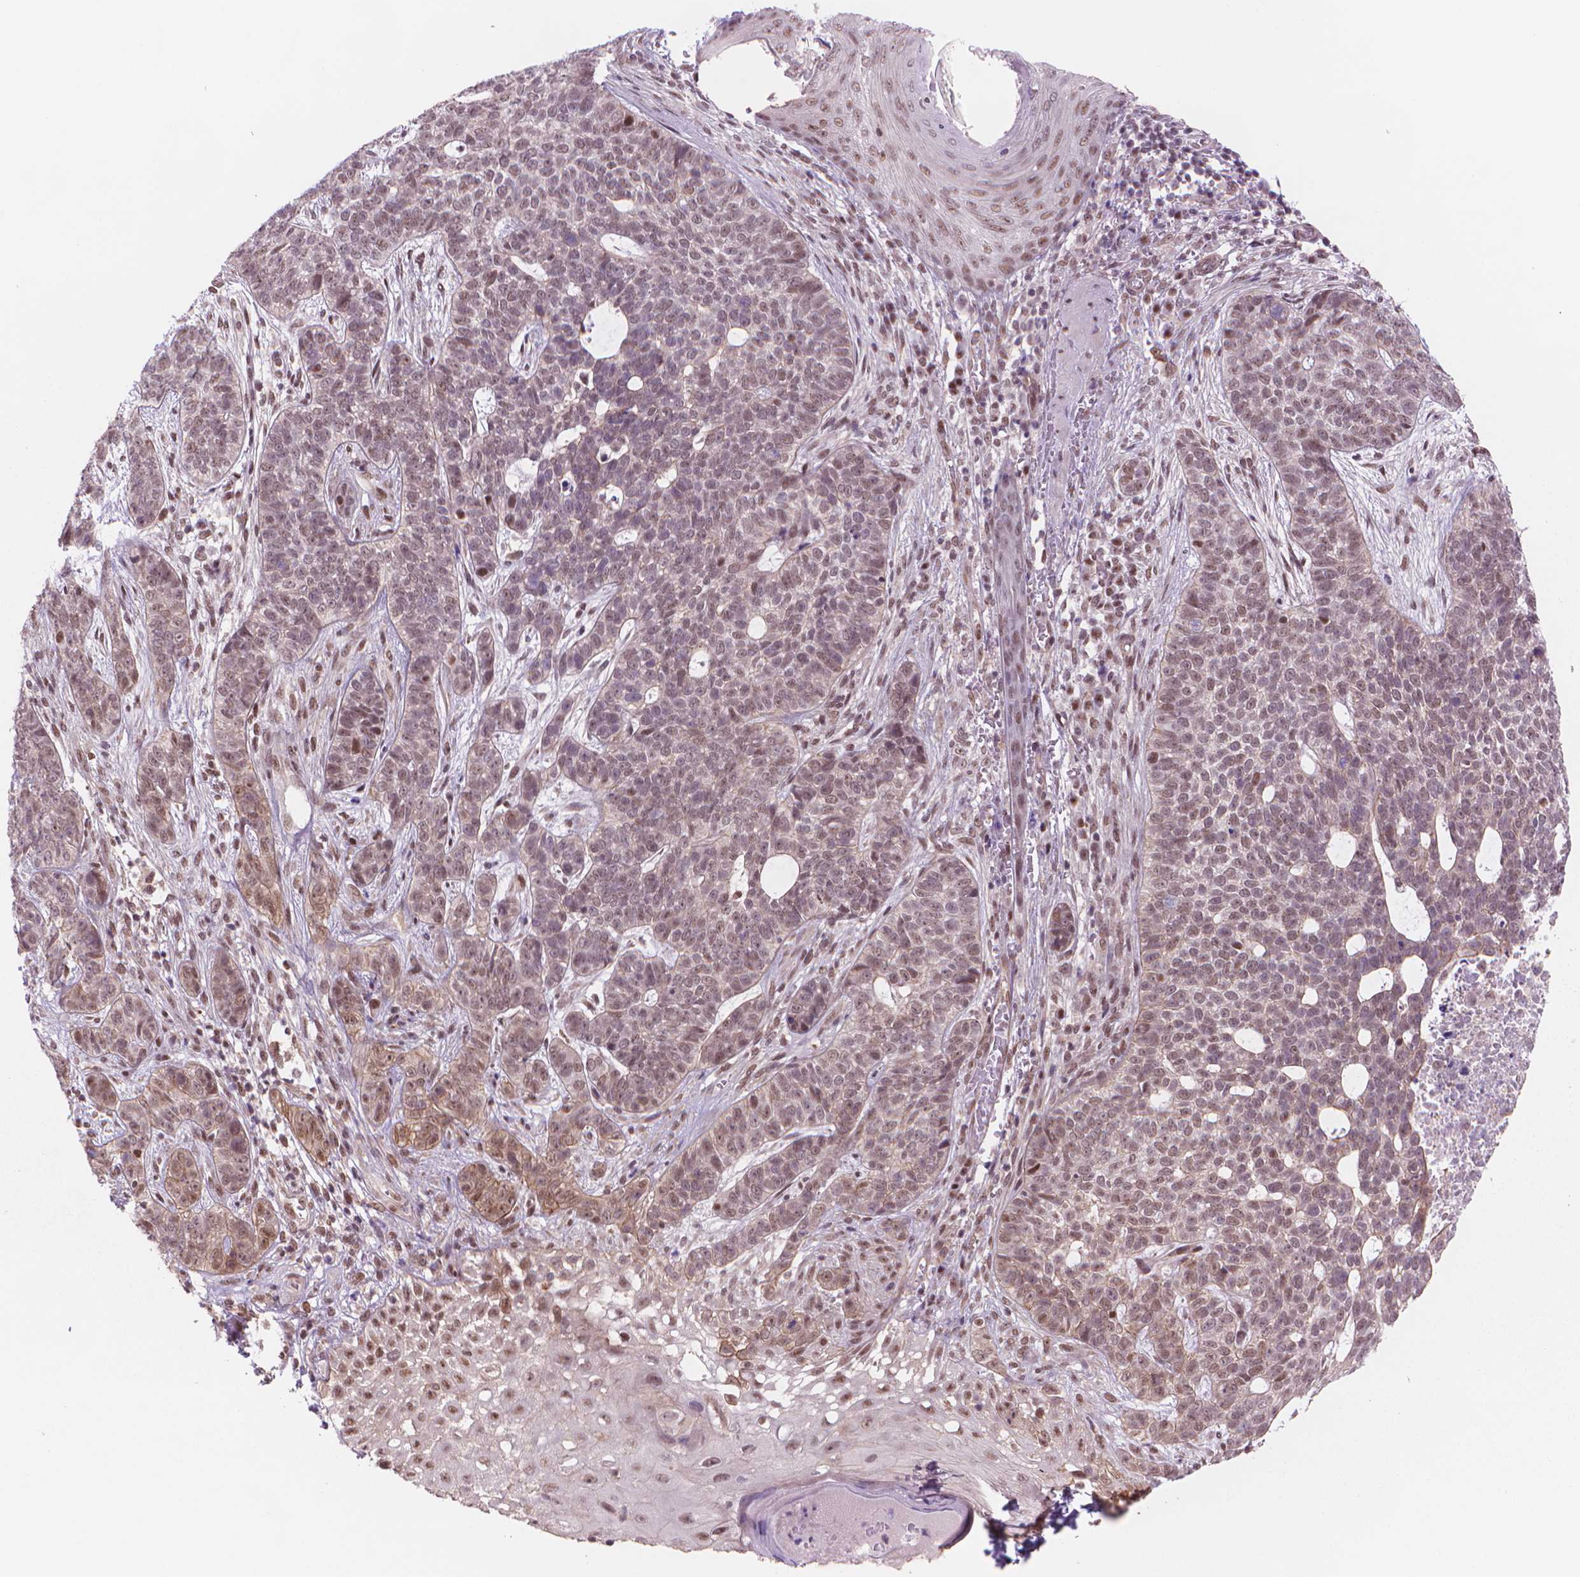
{"staining": {"intensity": "weak", "quantity": "<25%", "location": "nuclear"}, "tissue": "skin cancer", "cell_type": "Tumor cells", "image_type": "cancer", "snomed": [{"axis": "morphology", "description": "Basal cell carcinoma"}, {"axis": "topography", "description": "Skin"}], "caption": "This is an IHC histopathology image of human skin basal cell carcinoma. There is no positivity in tumor cells.", "gene": "POLR3D", "patient": {"sex": "female", "age": 69}}